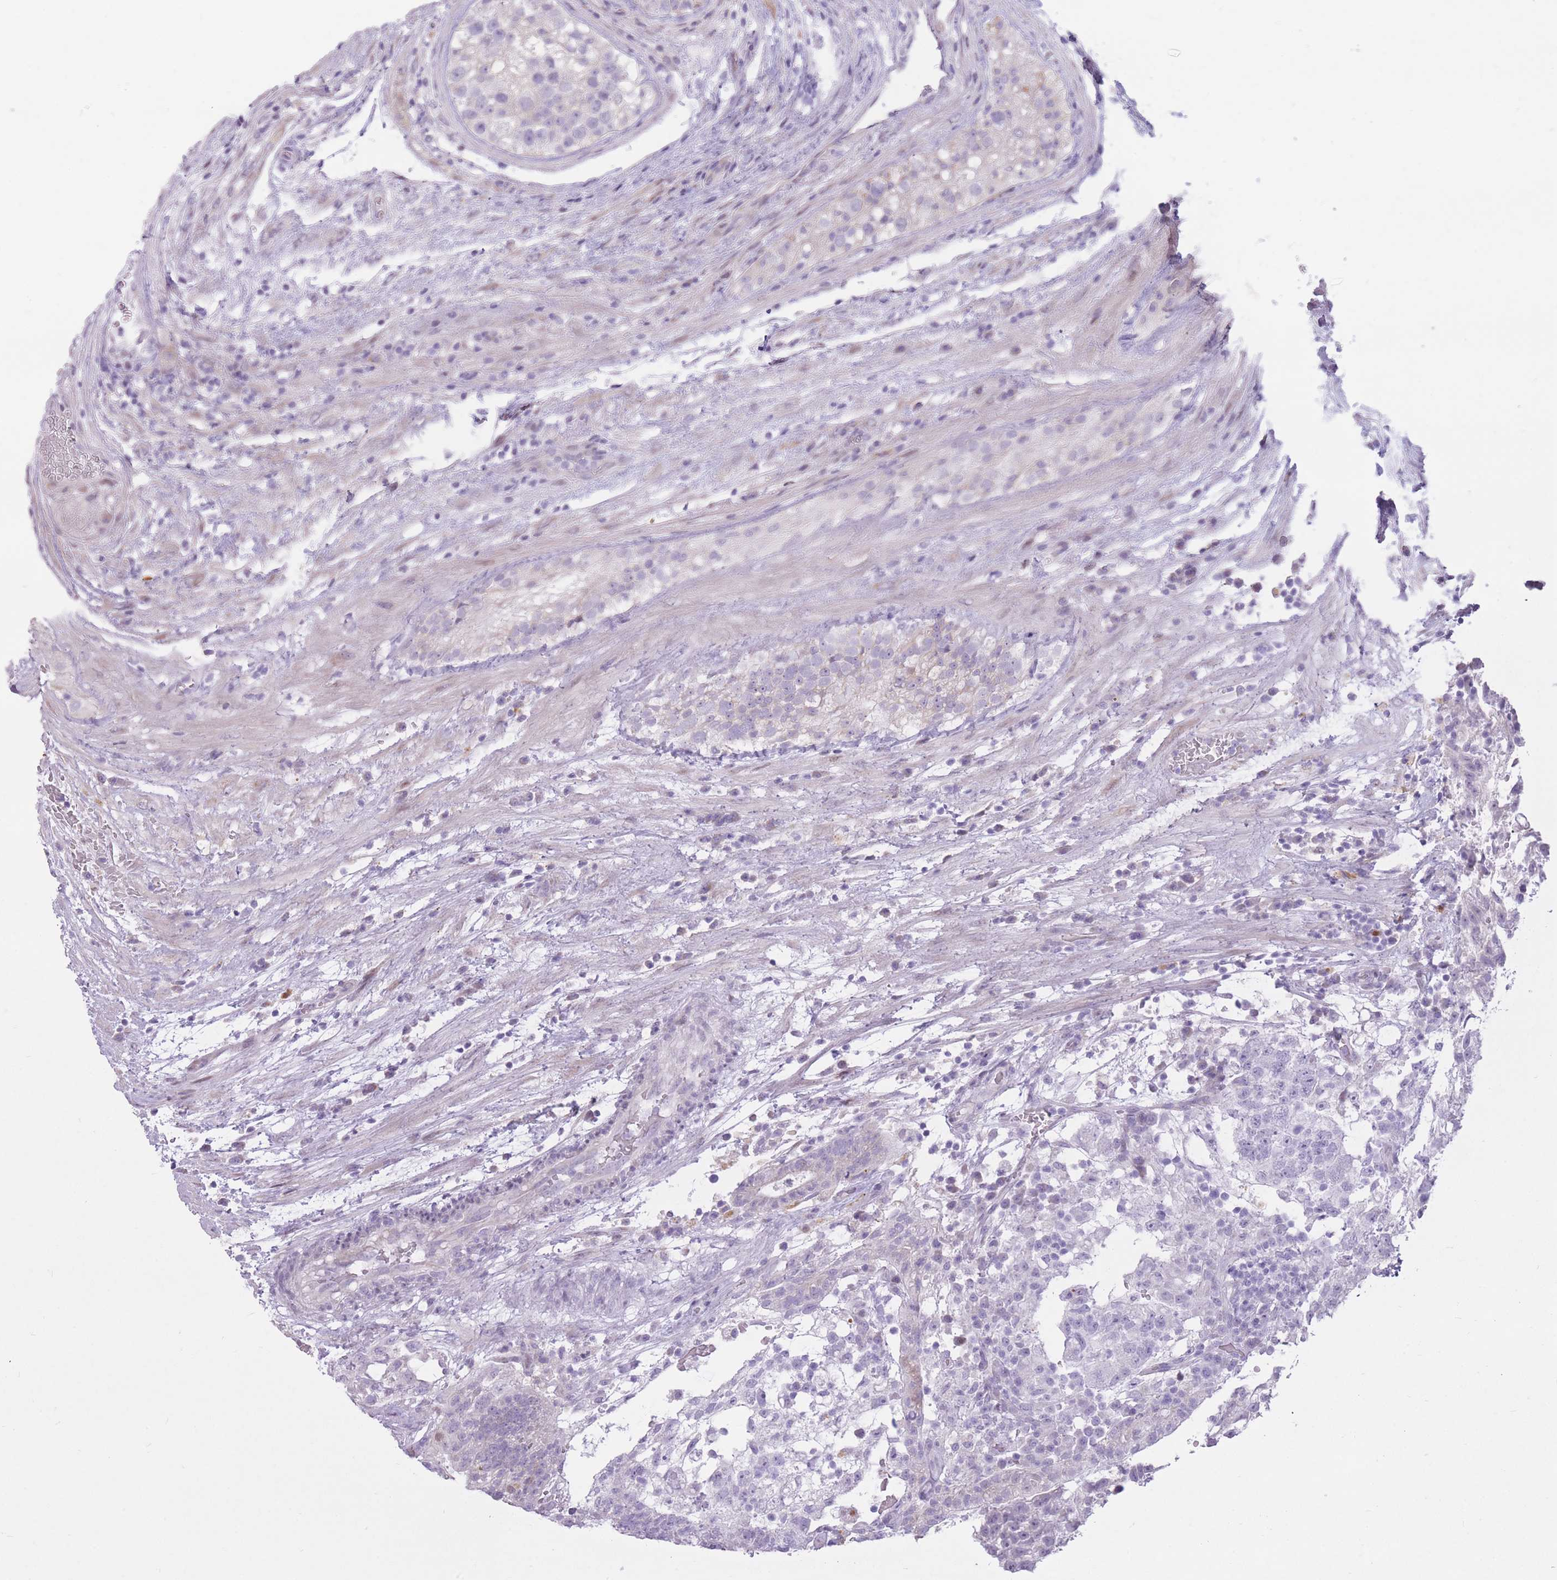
{"staining": {"intensity": "negative", "quantity": "none", "location": "none"}, "tissue": "testis cancer", "cell_type": "Tumor cells", "image_type": "cancer", "snomed": [{"axis": "morphology", "description": "Normal tissue, NOS"}, {"axis": "morphology", "description": "Carcinoma, Embryonal, NOS"}, {"axis": "topography", "description": "Testis"}], "caption": "The immunohistochemistry (IHC) image has no significant positivity in tumor cells of embryonal carcinoma (testis) tissue.", "gene": "WDR70", "patient": {"sex": "male", "age": 32}}